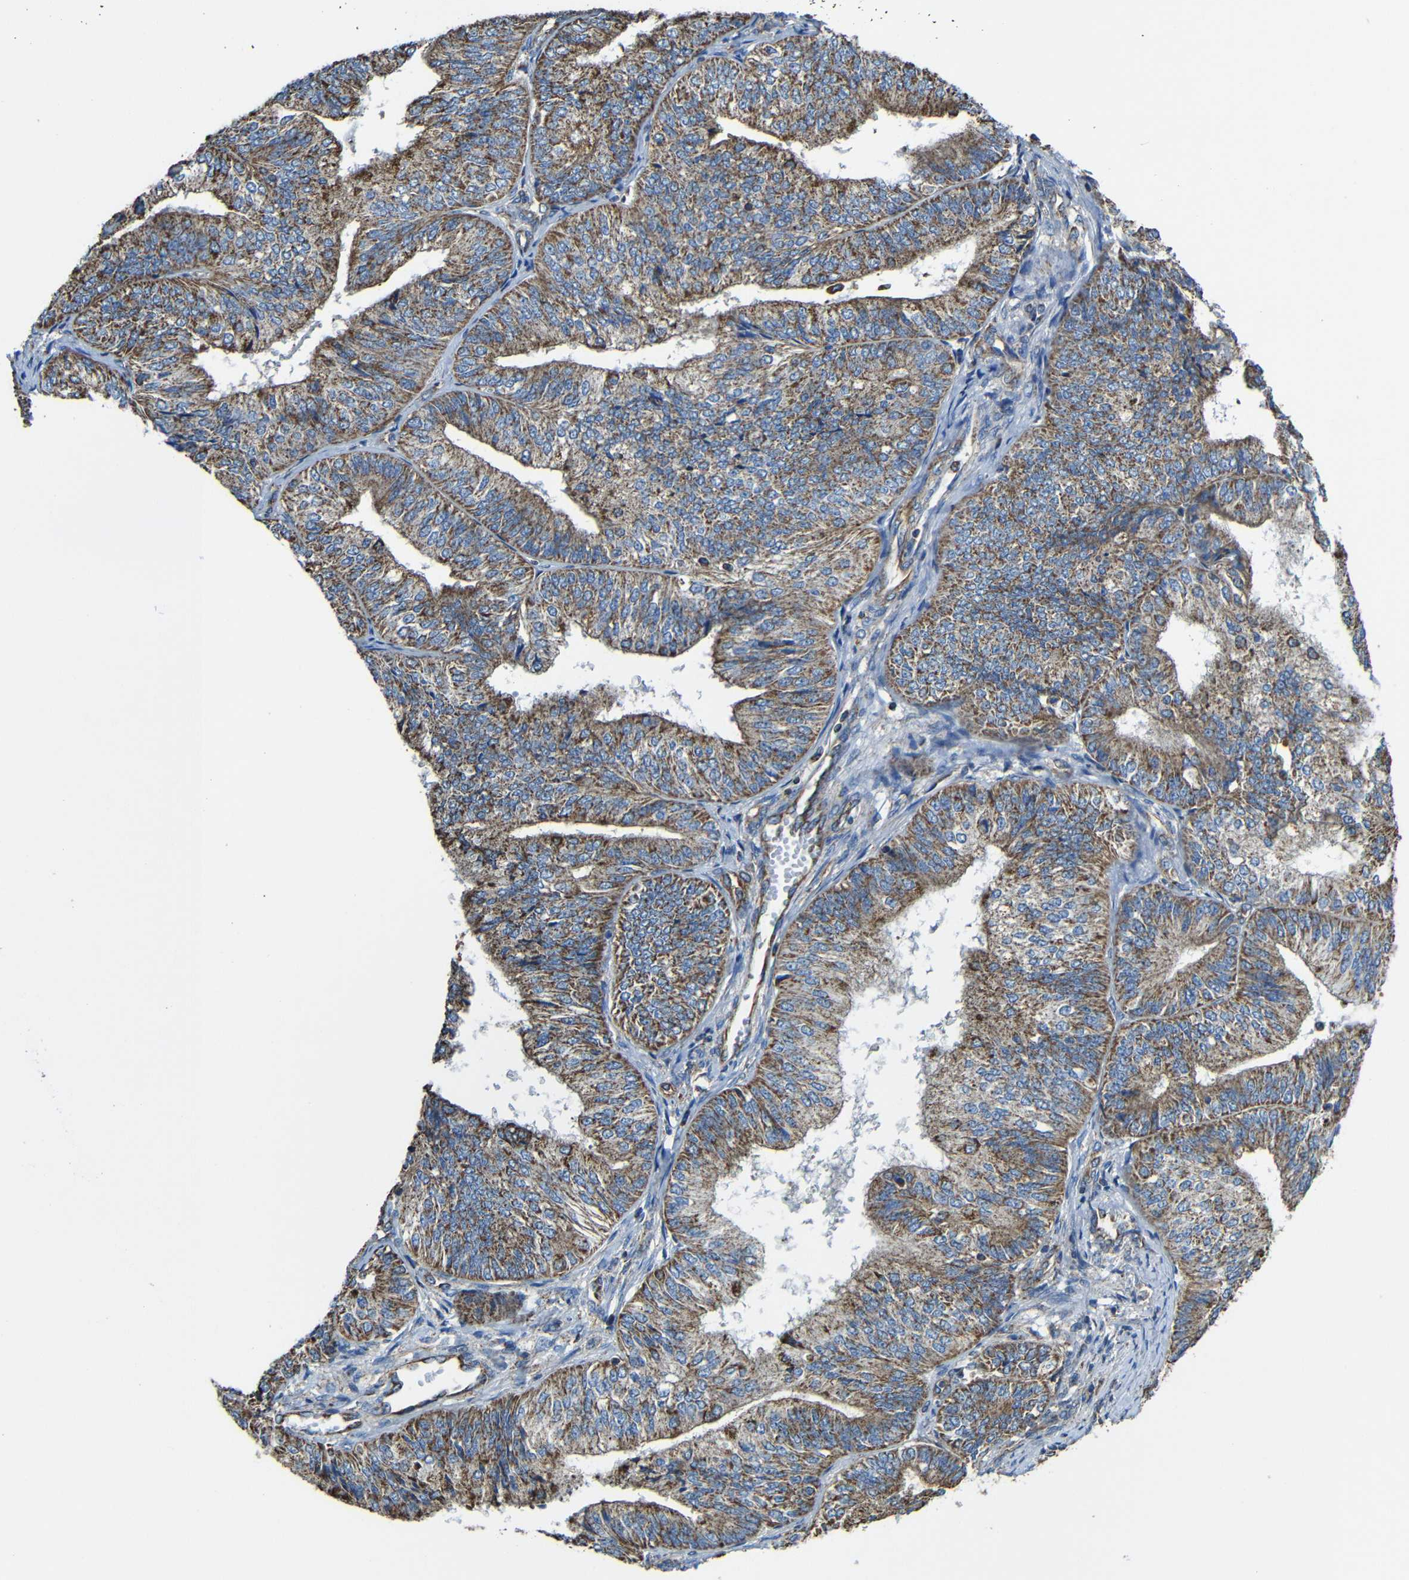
{"staining": {"intensity": "strong", "quantity": ">75%", "location": "cytoplasmic/membranous"}, "tissue": "endometrial cancer", "cell_type": "Tumor cells", "image_type": "cancer", "snomed": [{"axis": "morphology", "description": "Adenocarcinoma, NOS"}, {"axis": "topography", "description": "Endometrium"}], "caption": "Protein positivity by IHC displays strong cytoplasmic/membranous staining in about >75% of tumor cells in adenocarcinoma (endometrial). The staining is performed using DAB (3,3'-diaminobenzidine) brown chromogen to label protein expression. The nuclei are counter-stained blue using hematoxylin.", "gene": "INTS6L", "patient": {"sex": "female", "age": 58}}